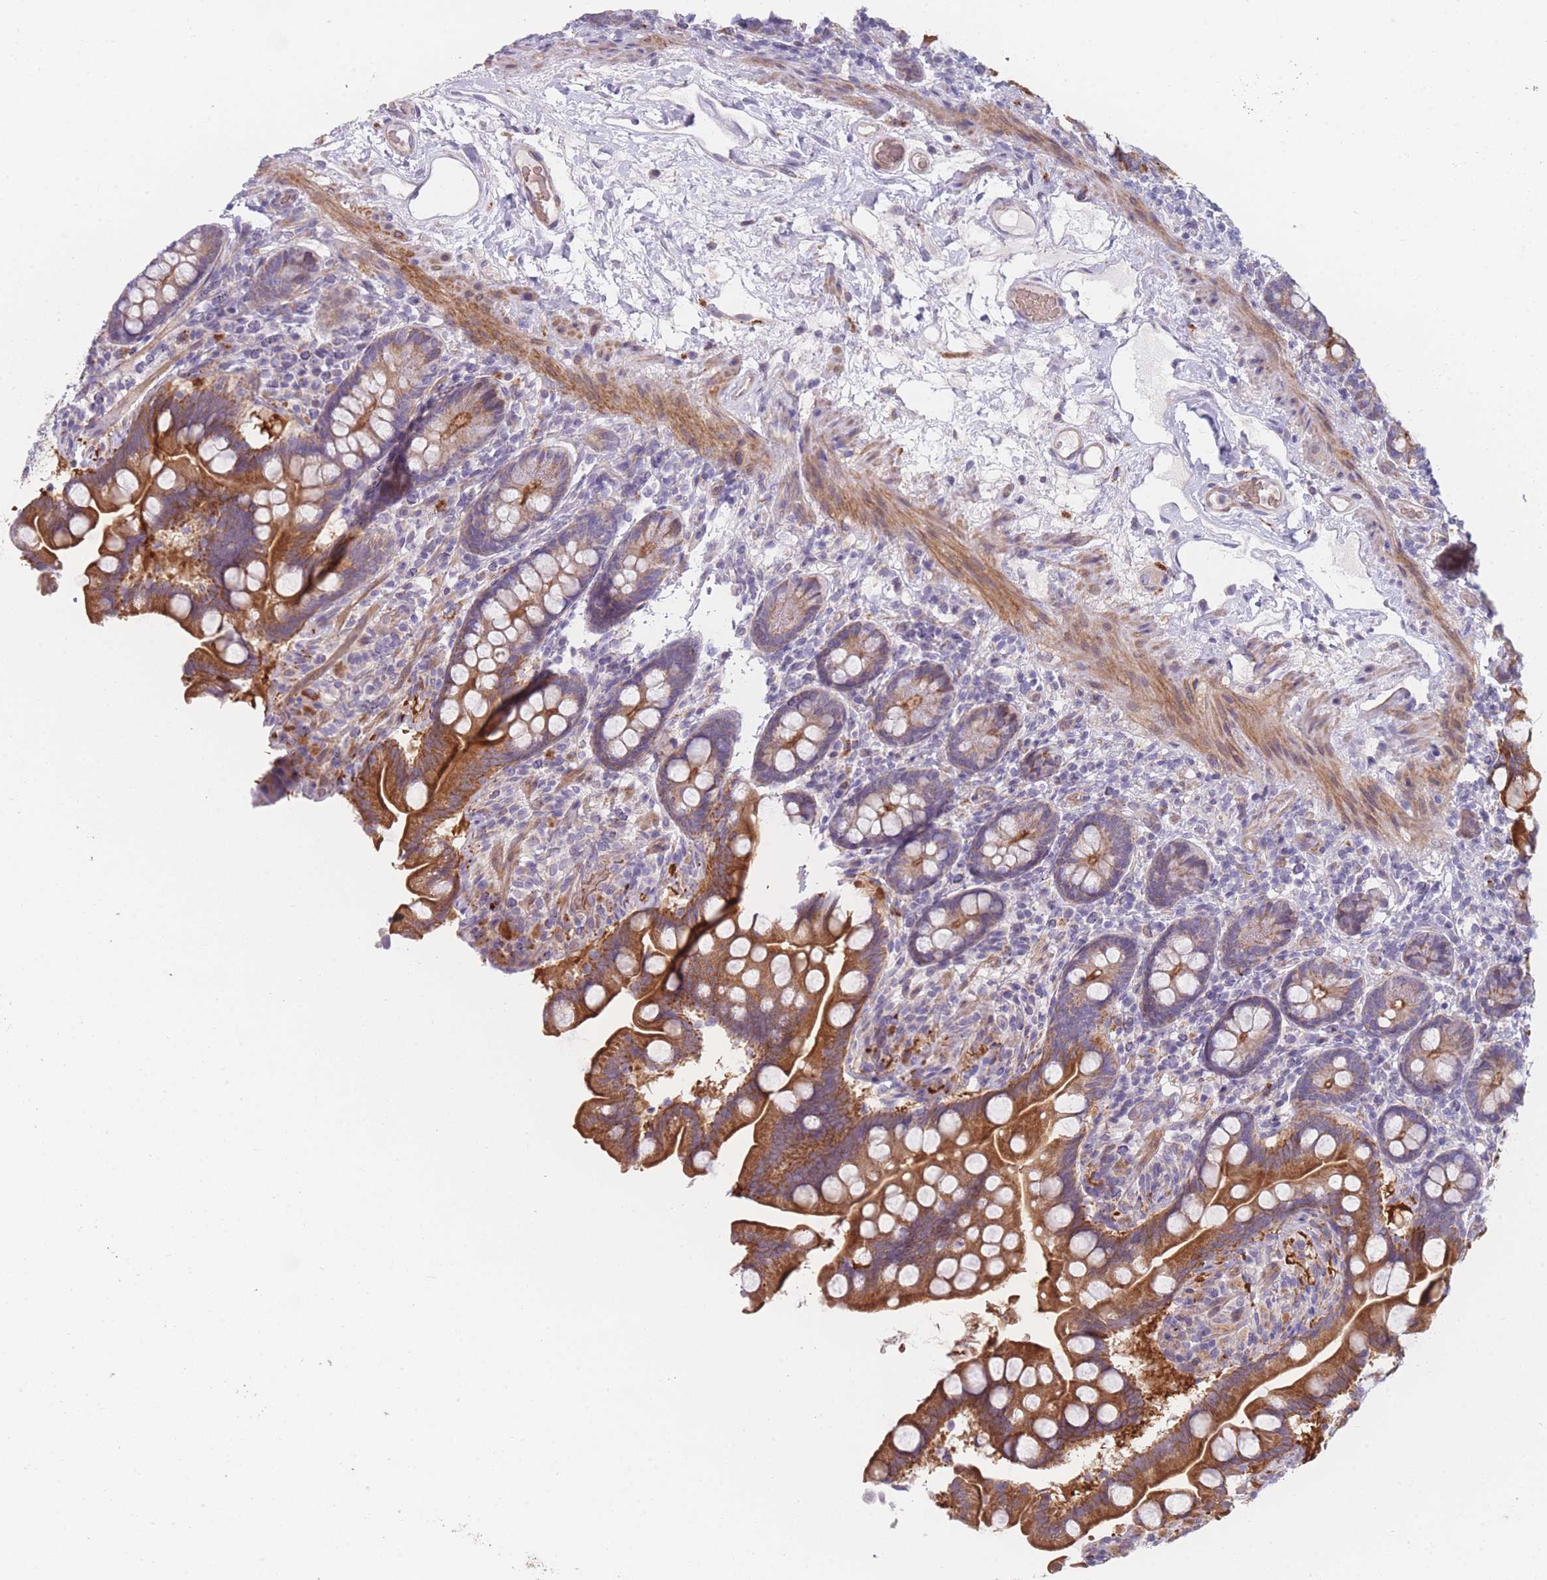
{"staining": {"intensity": "strong", "quantity": "25%-75%", "location": "cytoplasmic/membranous"}, "tissue": "small intestine", "cell_type": "Glandular cells", "image_type": "normal", "snomed": [{"axis": "morphology", "description": "Normal tissue, NOS"}, {"axis": "topography", "description": "Small intestine"}], "caption": "Brown immunohistochemical staining in benign small intestine shows strong cytoplasmic/membranous expression in about 25%-75% of glandular cells.", "gene": "SMPD4", "patient": {"sex": "female", "age": 64}}